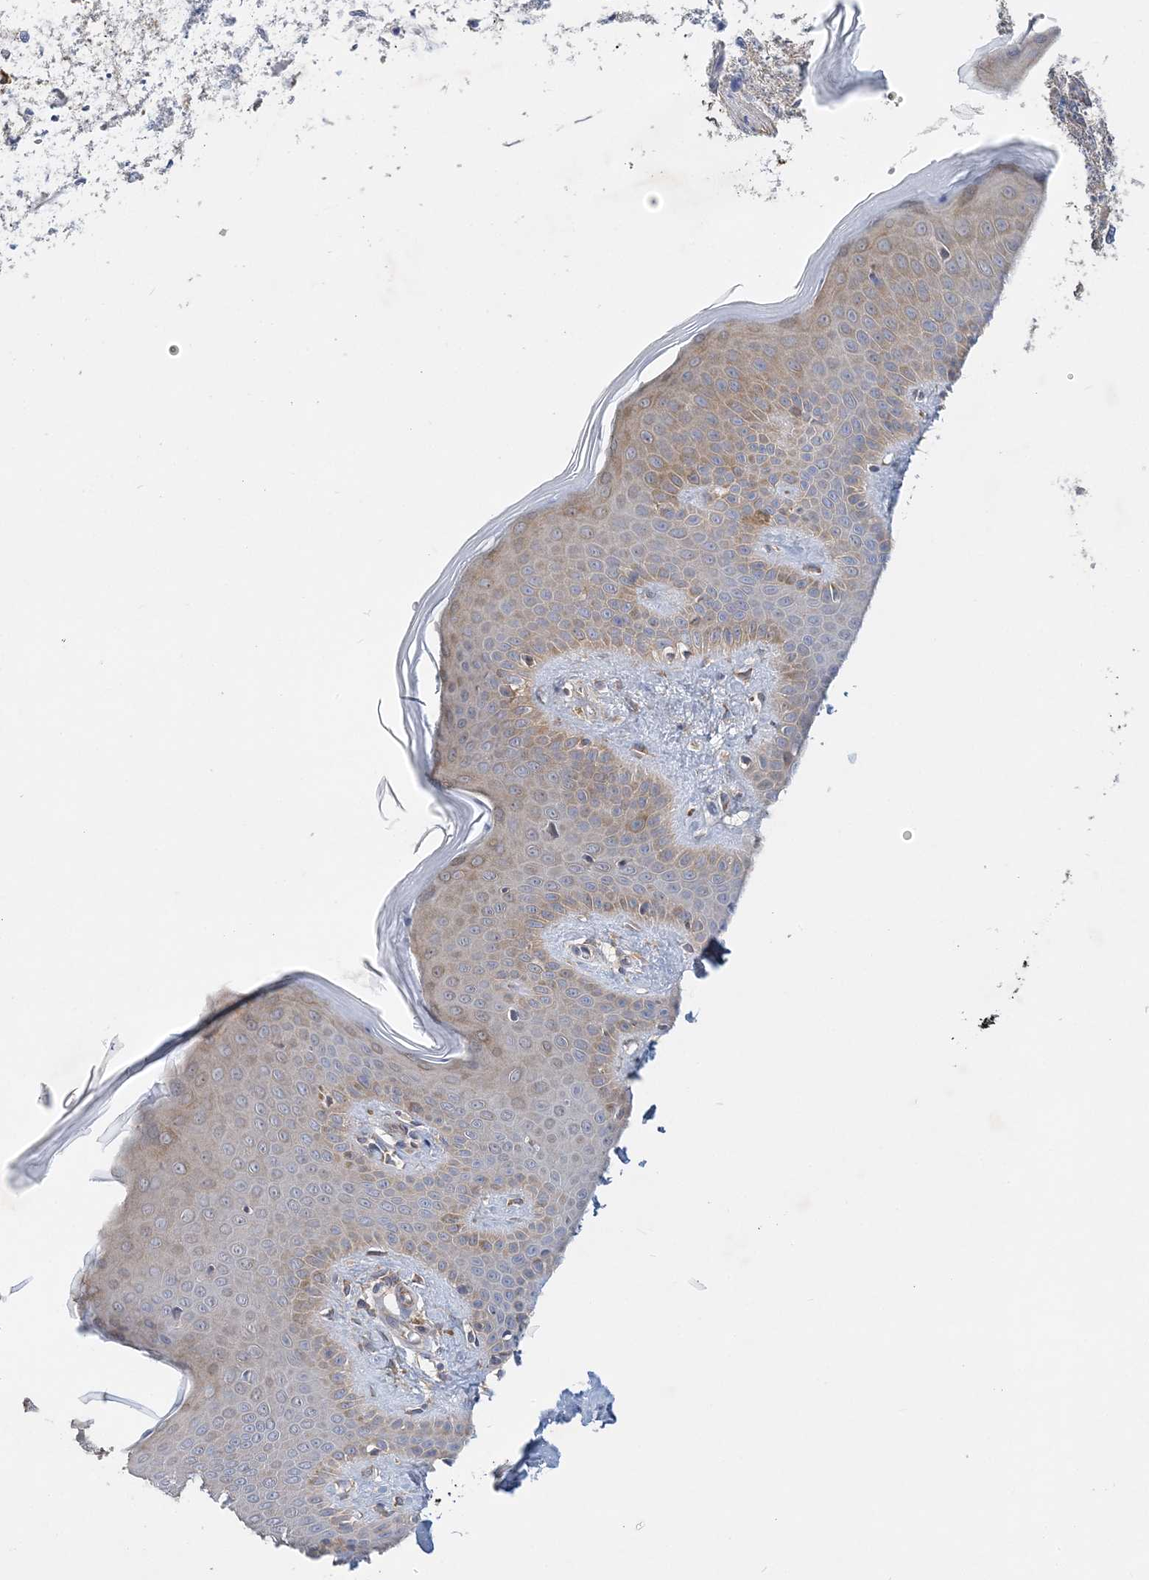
{"staining": {"intensity": "moderate", "quantity": "25%-75%", "location": "cytoplasmic/membranous"}, "tissue": "skin", "cell_type": "Fibroblasts", "image_type": "normal", "snomed": [{"axis": "morphology", "description": "Normal tissue, NOS"}, {"axis": "topography", "description": "Skin"}], "caption": "Protein expression analysis of unremarkable human skin reveals moderate cytoplasmic/membranous expression in about 25%-75% of fibroblasts.", "gene": "MAP4K5", "patient": {"sex": "male", "age": 36}}